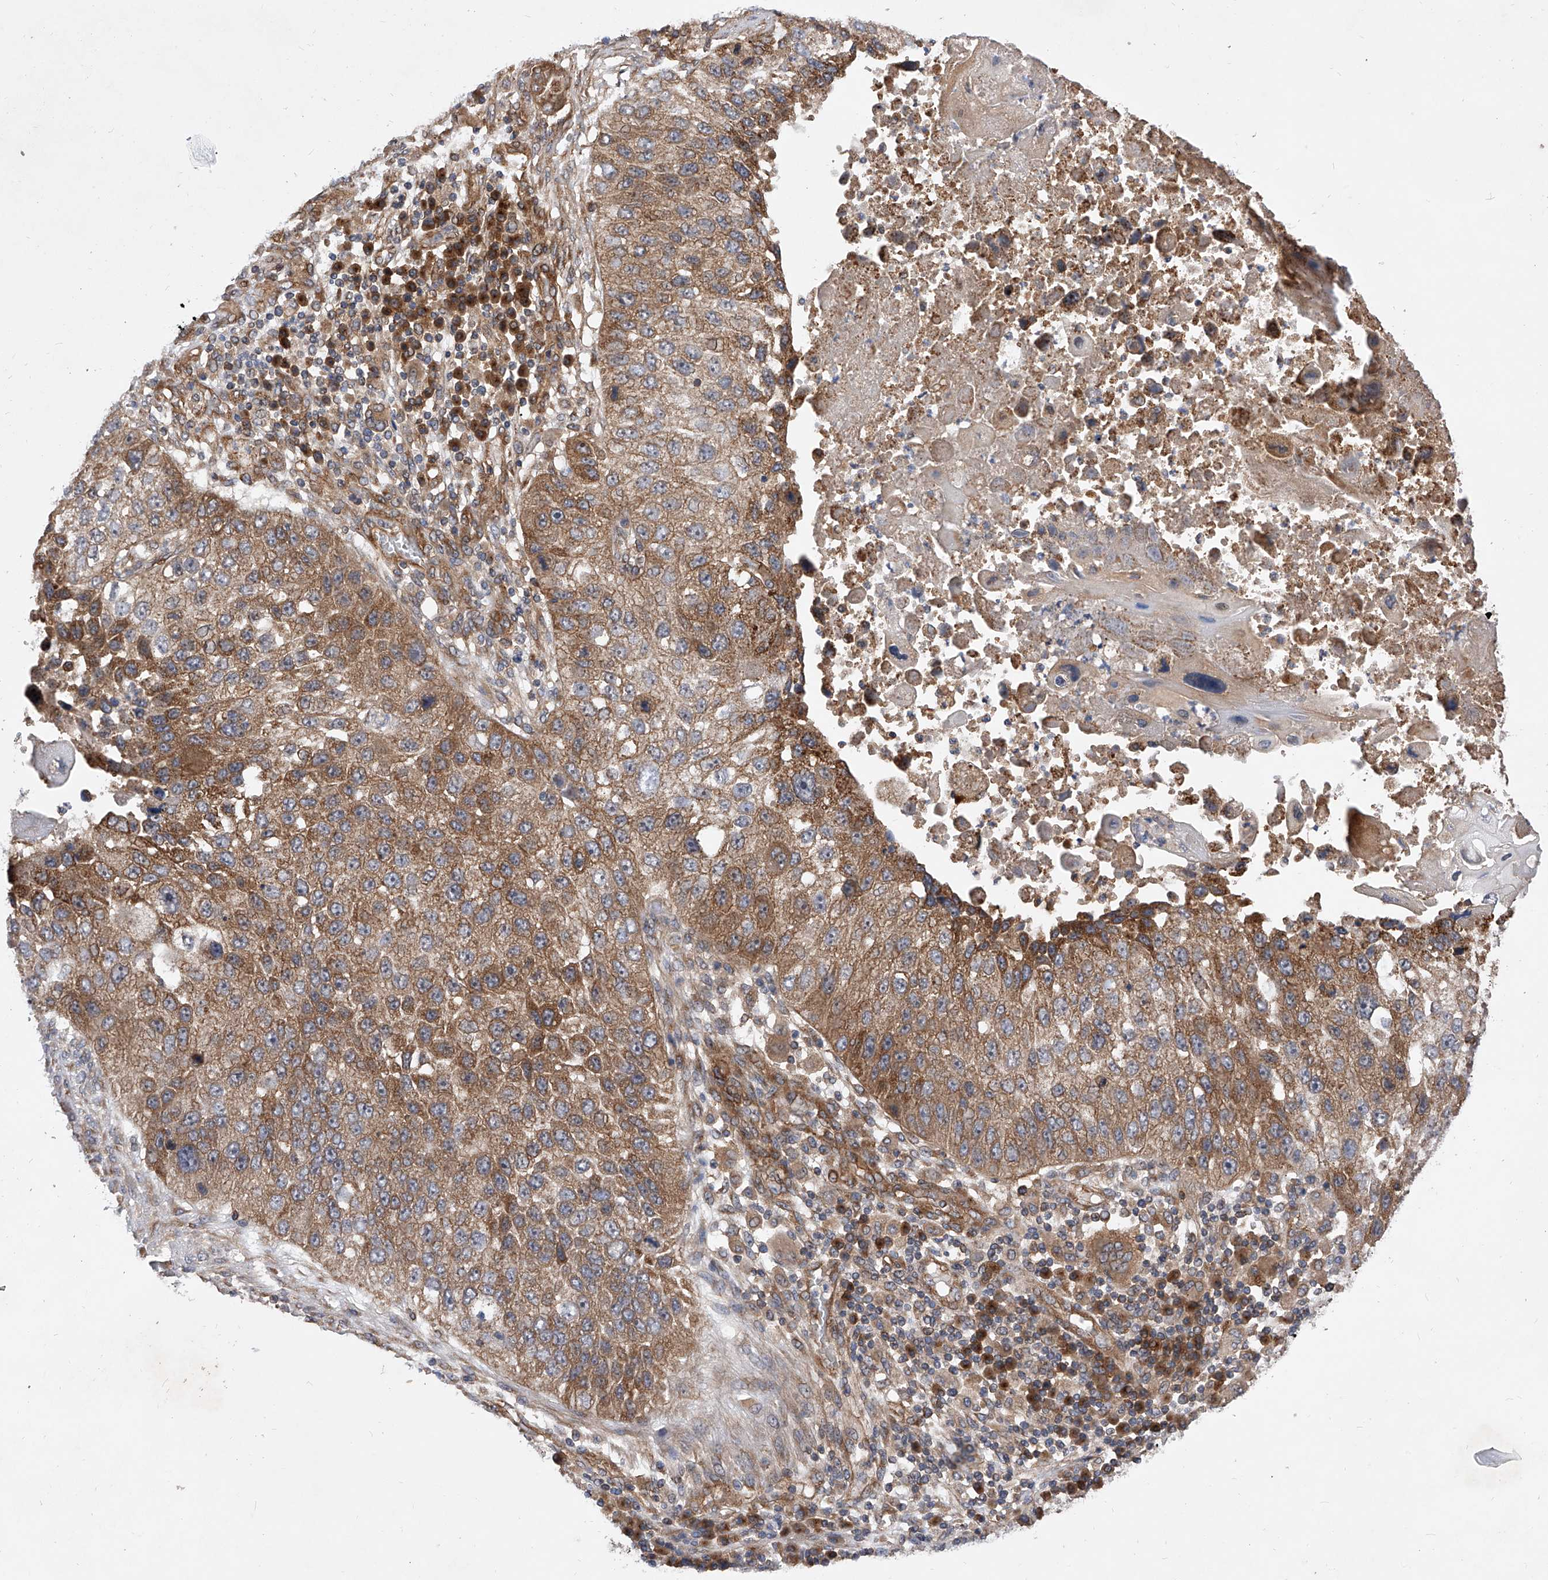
{"staining": {"intensity": "moderate", "quantity": ">75%", "location": "cytoplasmic/membranous"}, "tissue": "lung cancer", "cell_type": "Tumor cells", "image_type": "cancer", "snomed": [{"axis": "morphology", "description": "Squamous cell carcinoma, NOS"}, {"axis": "topography", "description": "Lung"}], "caption": "Human lung cancer stained with a protein marker demonstrates moderate staining in tumor cells.", "gene": "CFAP410", "patient": {"sex": "male", "age": 61}}